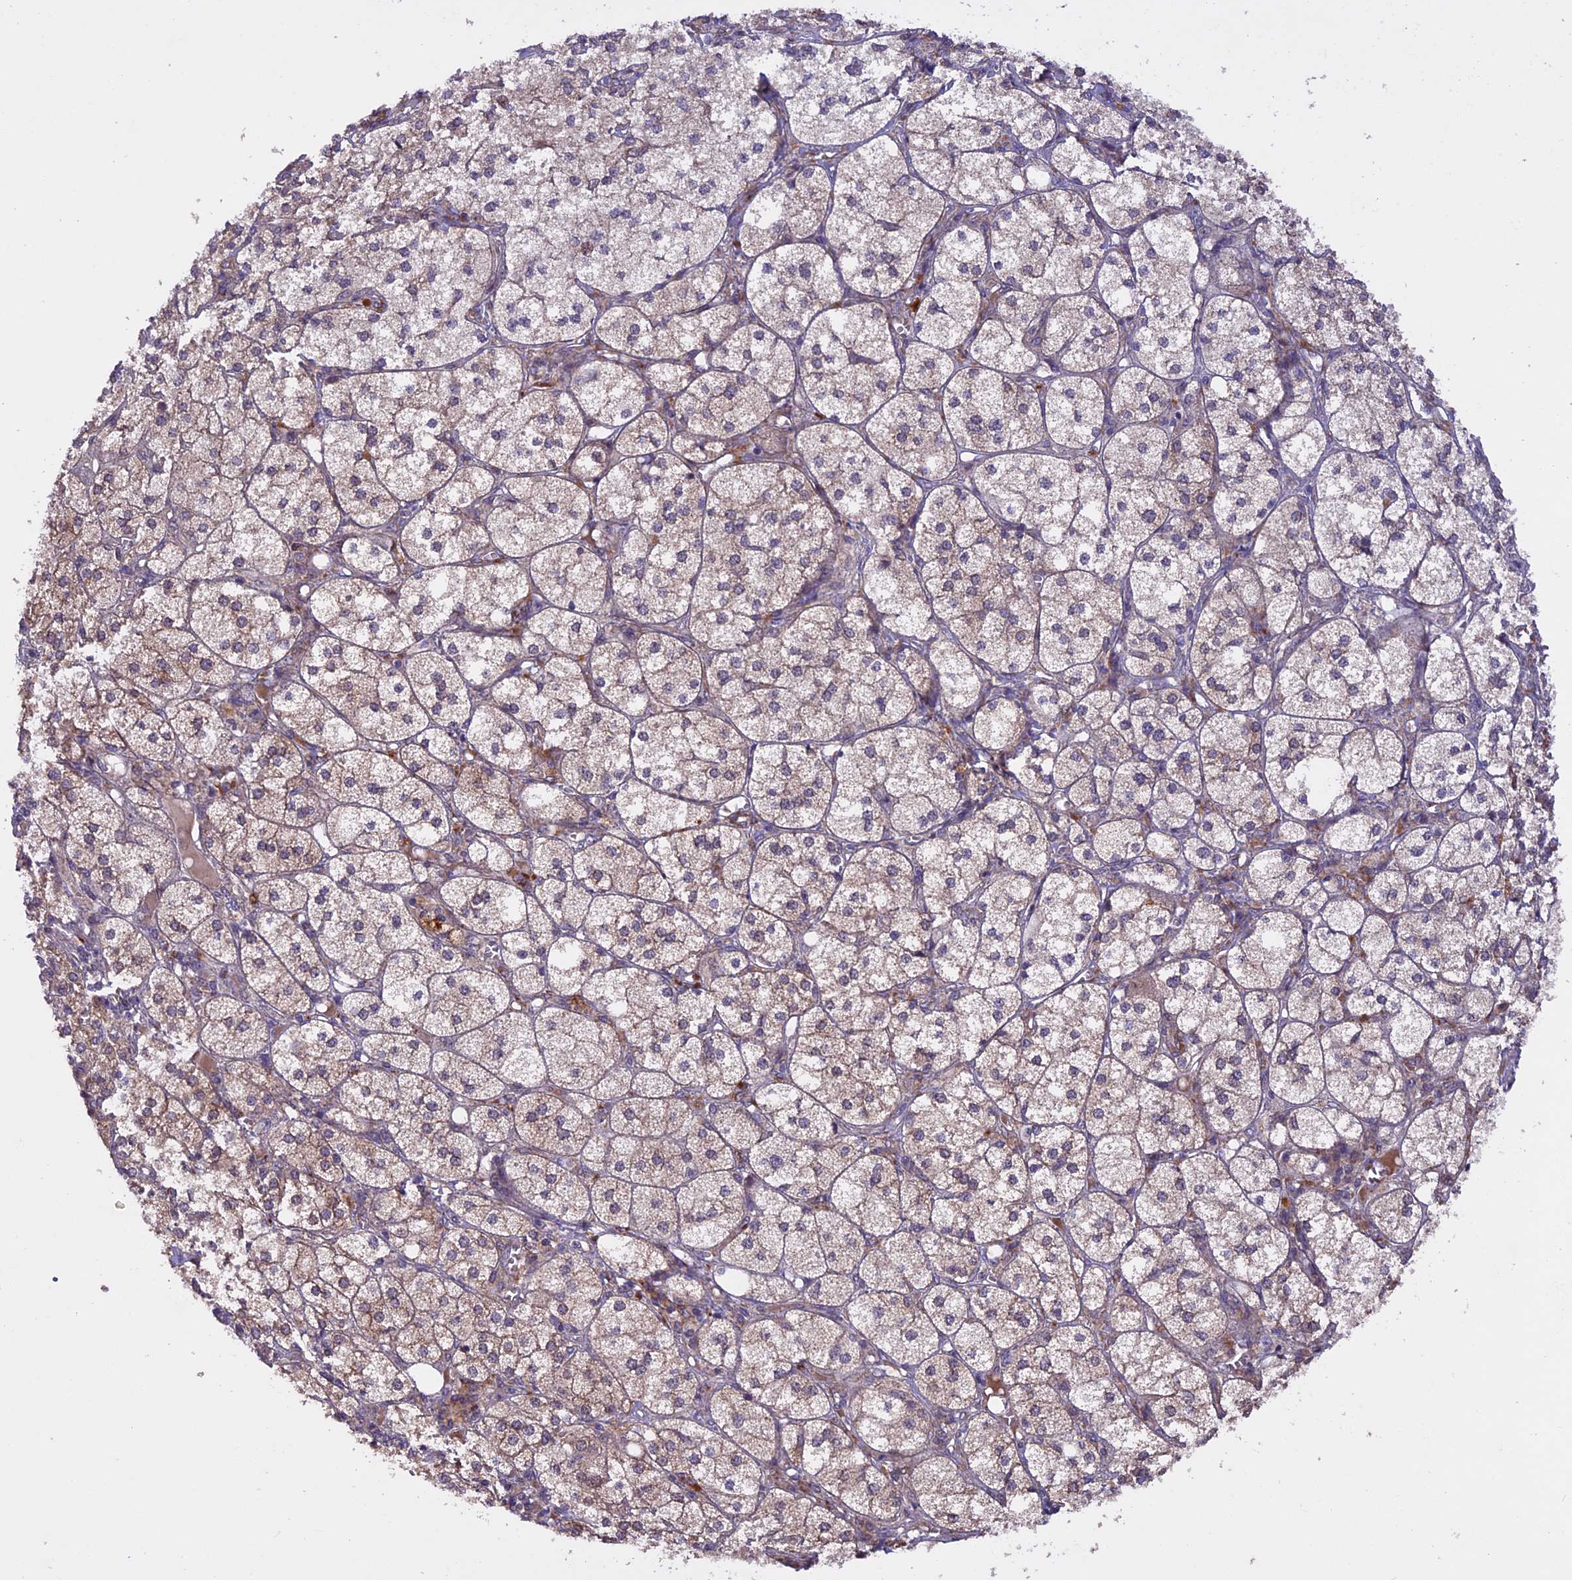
{"staining": {"intensity": "moderate", "quantity": "25%-75%", "location": "cytoplasmic/membranous"}, "tissue": "adrenal gland", "cell_type": "Glandular cells", "image_type": "normal", "snomed": [{"axis": "morphology", "description": "Normal tissue, NOS"}, {"axis": "topography", "description": "Adrenal gland"}], "caption": "DAB immunohistochemical staining of benign human adrenal gland shows moderate cytoplasmic/membranous protein positivity in about 25%-75% of glandular cells. (DAB (3,3'-diaminobenzidine) = brown stain, brightfield microscopy at high magnification).", "gene": "MAN2C1", "patient": {"sex": "female", "age": 61}}